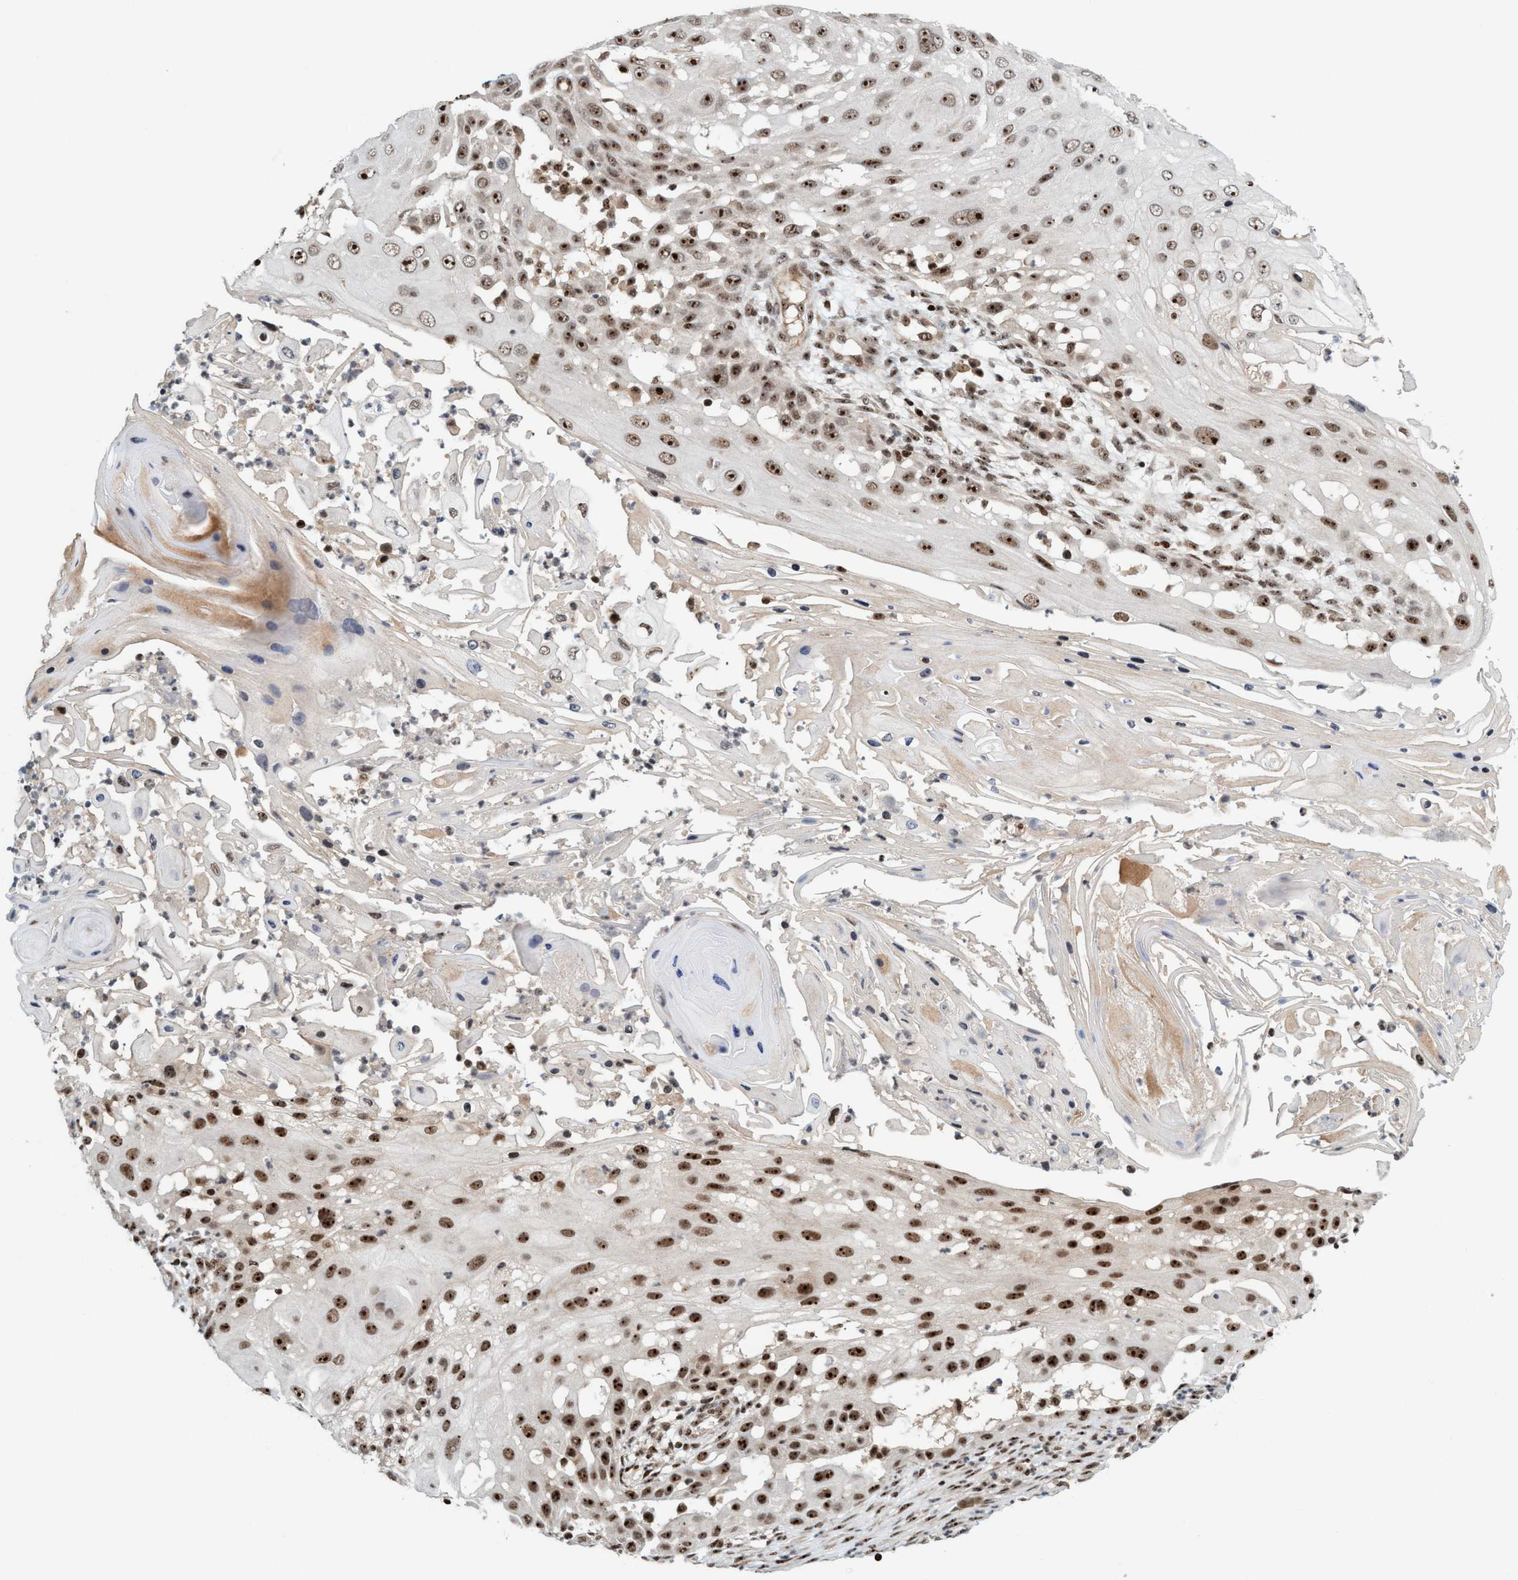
{"staining": {"intensity": "strong", "quantity": ">75%", "location": "nuclear"}, "tissue": "skin cancer", "cell_type": "Tumor cells", "image_type": "cancer", "snomed": [{"axis": "morphology", "description": "Squamous cell carcinoma, NOS"}, {"axis": "topography", "description": "Skin"}], "caption": "The image demonstrates staining of skin cancer (squamous cell carcinoma), revealing strong nuclear protein staining (brown color) within tumor cells.", "gene": "SMCR8", "patient": {"sex": "female", "age": 44}}